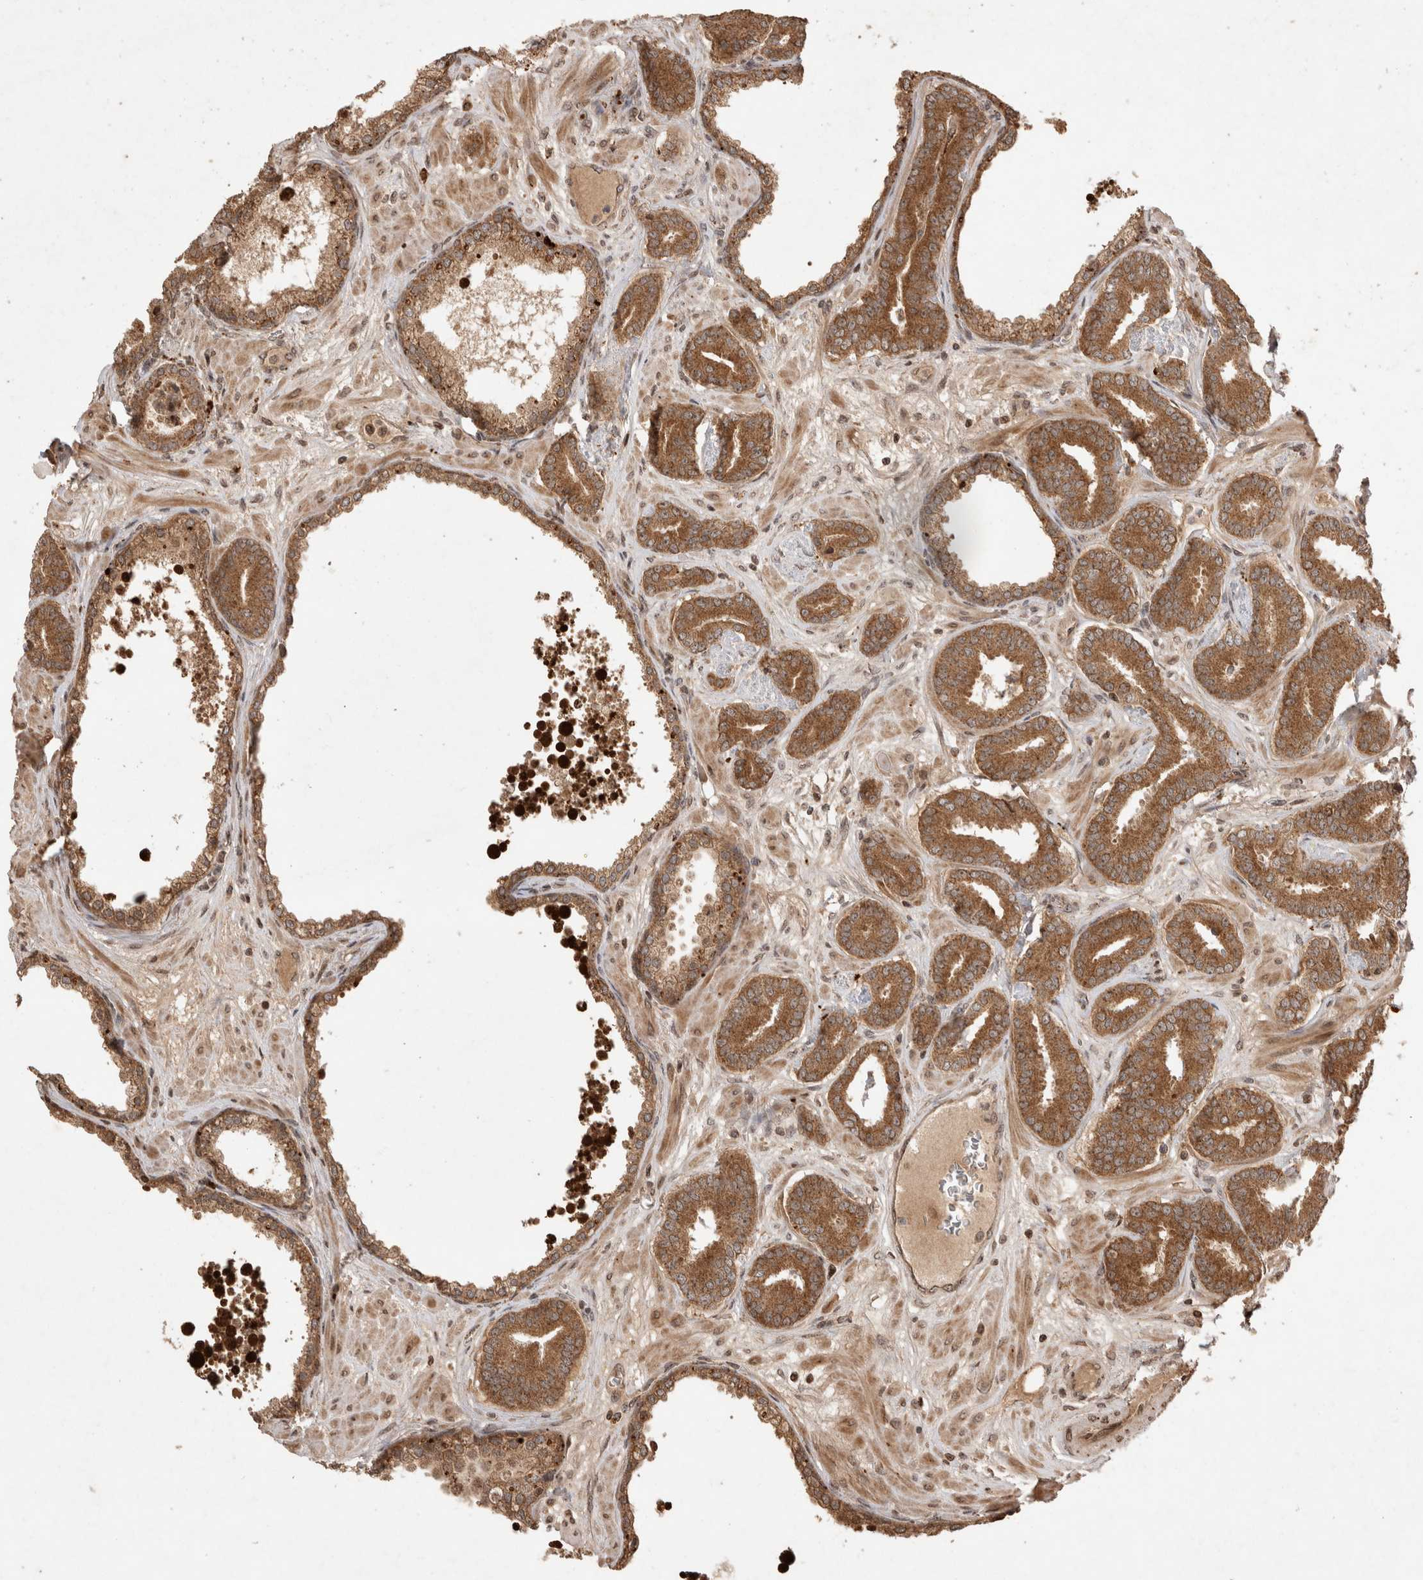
{"staining": {"intensity": "moderate", "quantity": ">75%", "location": "cytoplasmic/membranous"}, "tissue": "prostate cancer", "cell_type": "Tumor cells", "image_type": "cancer", "snomed": [{"axis": "morphology", "description": "Adenocarcinoma, Low grade"}, {"axis": "topography", "description": "Prostate"}], "caption": "High-magnification brightfield microscopy of prostate adenocarcinoma (low-grade) stained with DAB (3,3'-diaminobenzidine) (brown) and counterstained with hematoxylin (blue). tumor cells exhibit moderate cytoplasmic/membranous expression is present in about>75% of cells.", "gene": "FAM221A", "patient": {"sex": "male", "age": 62}}